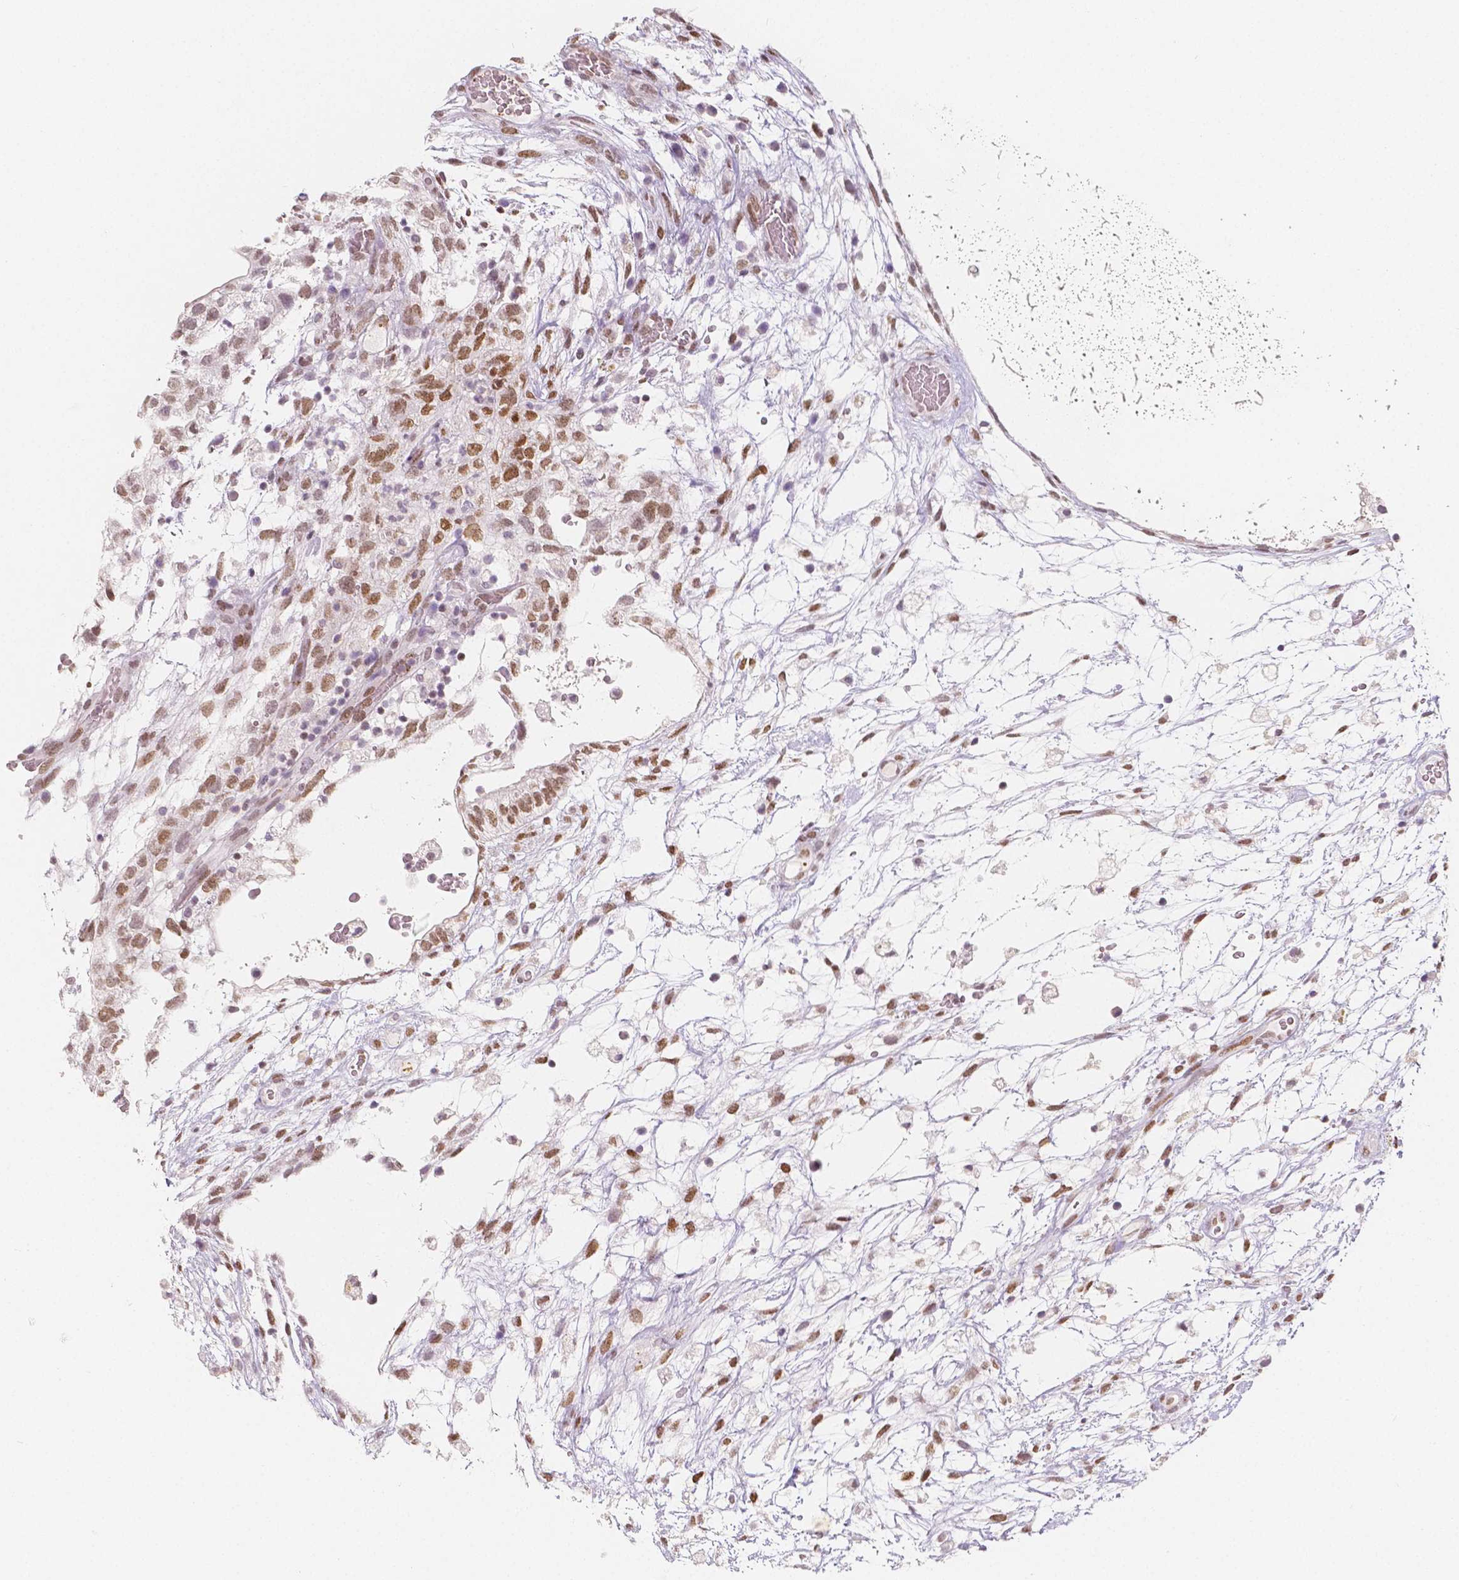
{"staining": {"intensity": "moderate", "quantity": ">75%", "location": "nuclear"}, "tissue": "testis cancer", "cell_type": "Tumor cells", "image_type": "cancer", "snomed": [{"axis": "morphology", "description": "Normal tissue, NOS"}, {"axis": "morphology", "description": "Carcinoma, Embryonal, NOS"}, {"axis": "topography", "description": "Testis"}], "caption": "Immunohistochemistry (DAB) staining of testis cancer (embryonal carcinoma) reveals moderate nuclear protein expression in about >75% of tumor cells.", "gene": "KDM5B", "patient": {"sex": "male", "age": 32}}